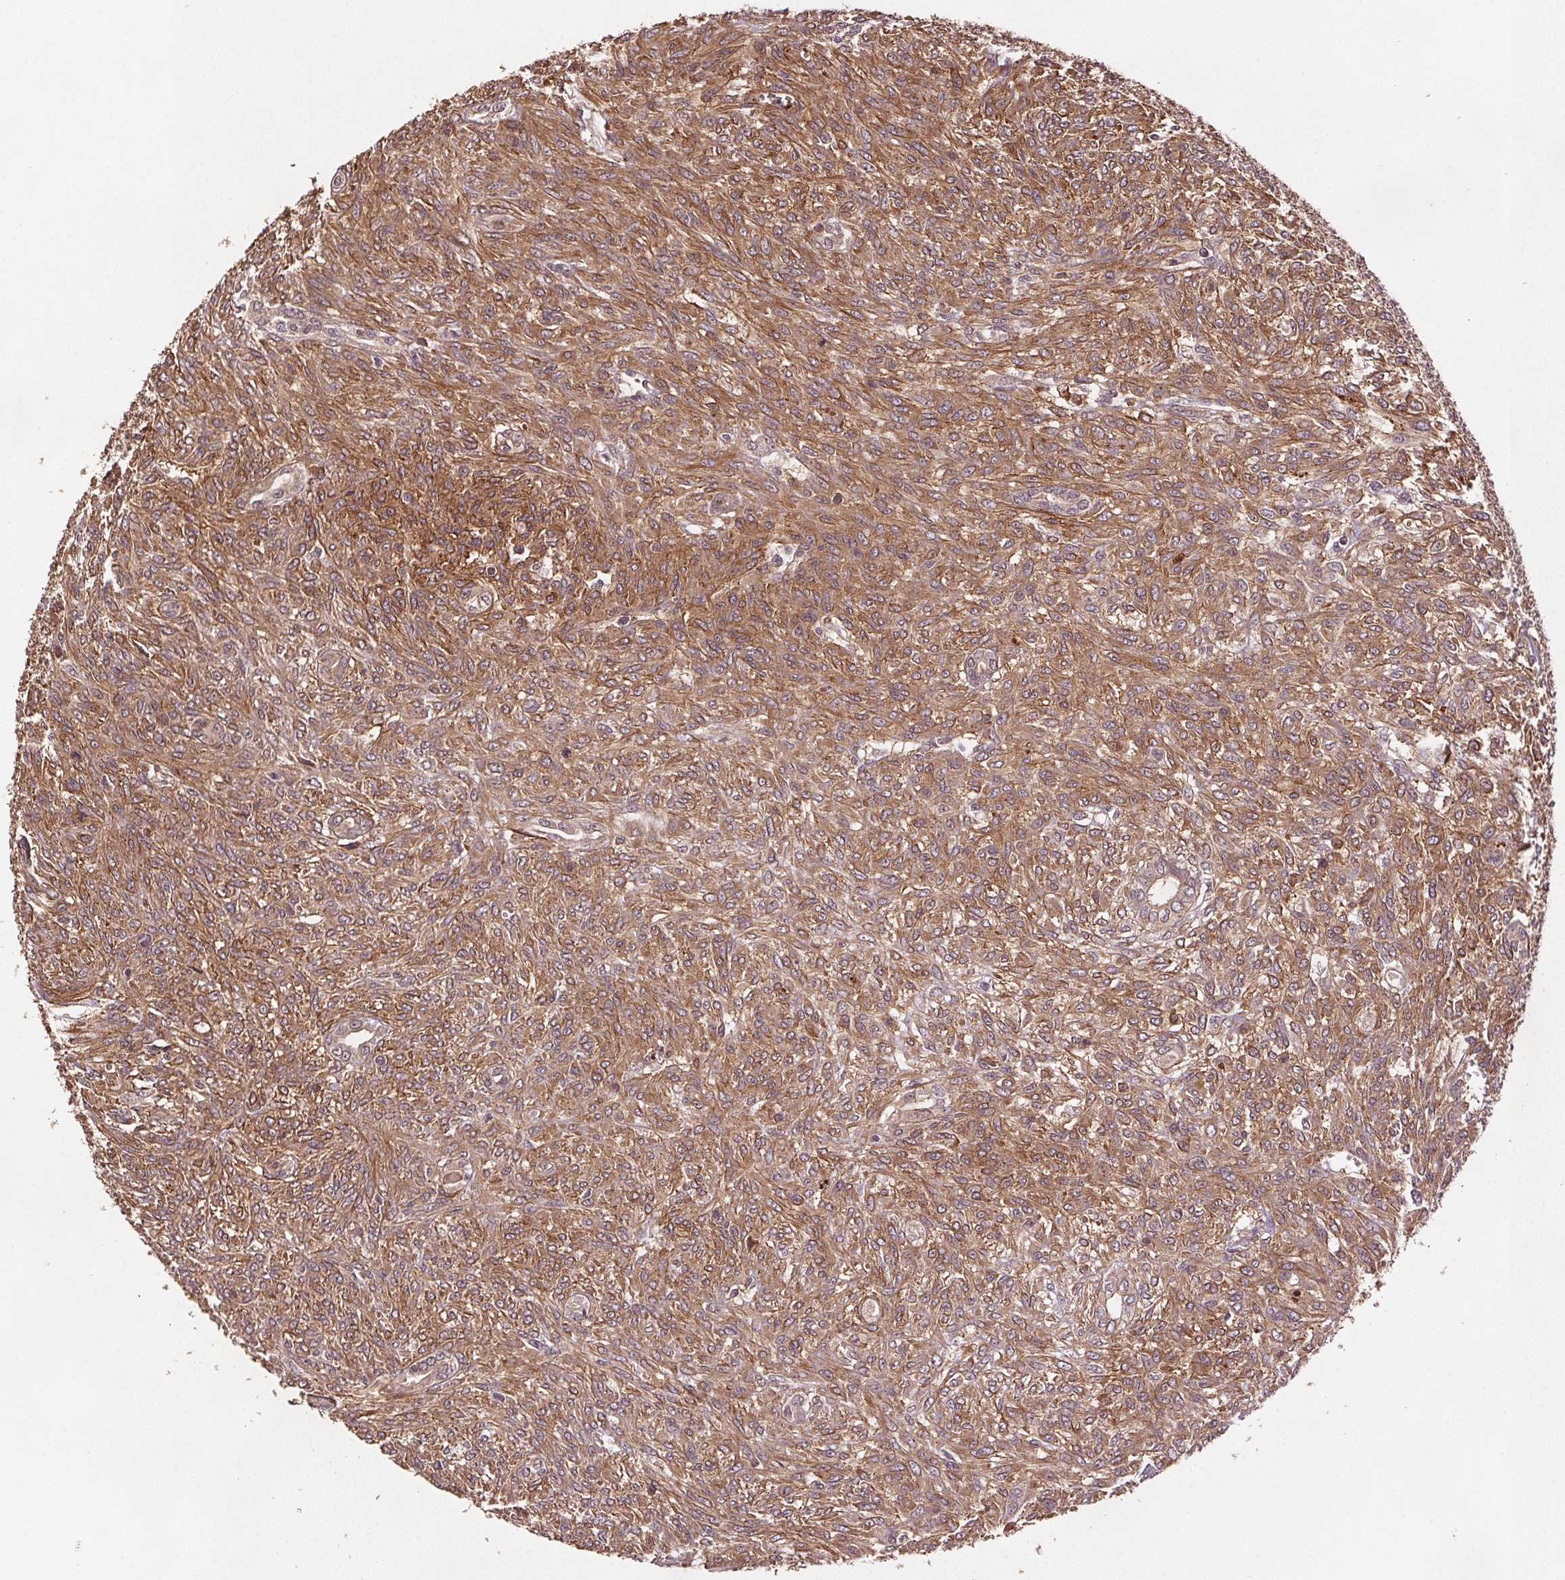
{"staining": {"intensity": "moderate", "quantity": ">75%", "location": "cytoplasmic/membranous"}, "tissue": "renal cancer", "cell_type": "Tumor cells", "image_type": "cancer", "snomed": [{"axis": "morphology", "description": "Adenocarcinoma, NOS"}, {"axis": "topography", "description": "Kidney"}], "caption": "Immunohistochemistry of renal cancer shows medium levels of moderate cytoplasmic/membranous positivity in approximately >75% of tumor cells. The protein is stained brown, and the nuclei are stained in blue (DAB IHC with brightfield microscopy, high magnification).", "gene": "SEC14L2", "patient": {"sex": "male", "age": 58}}